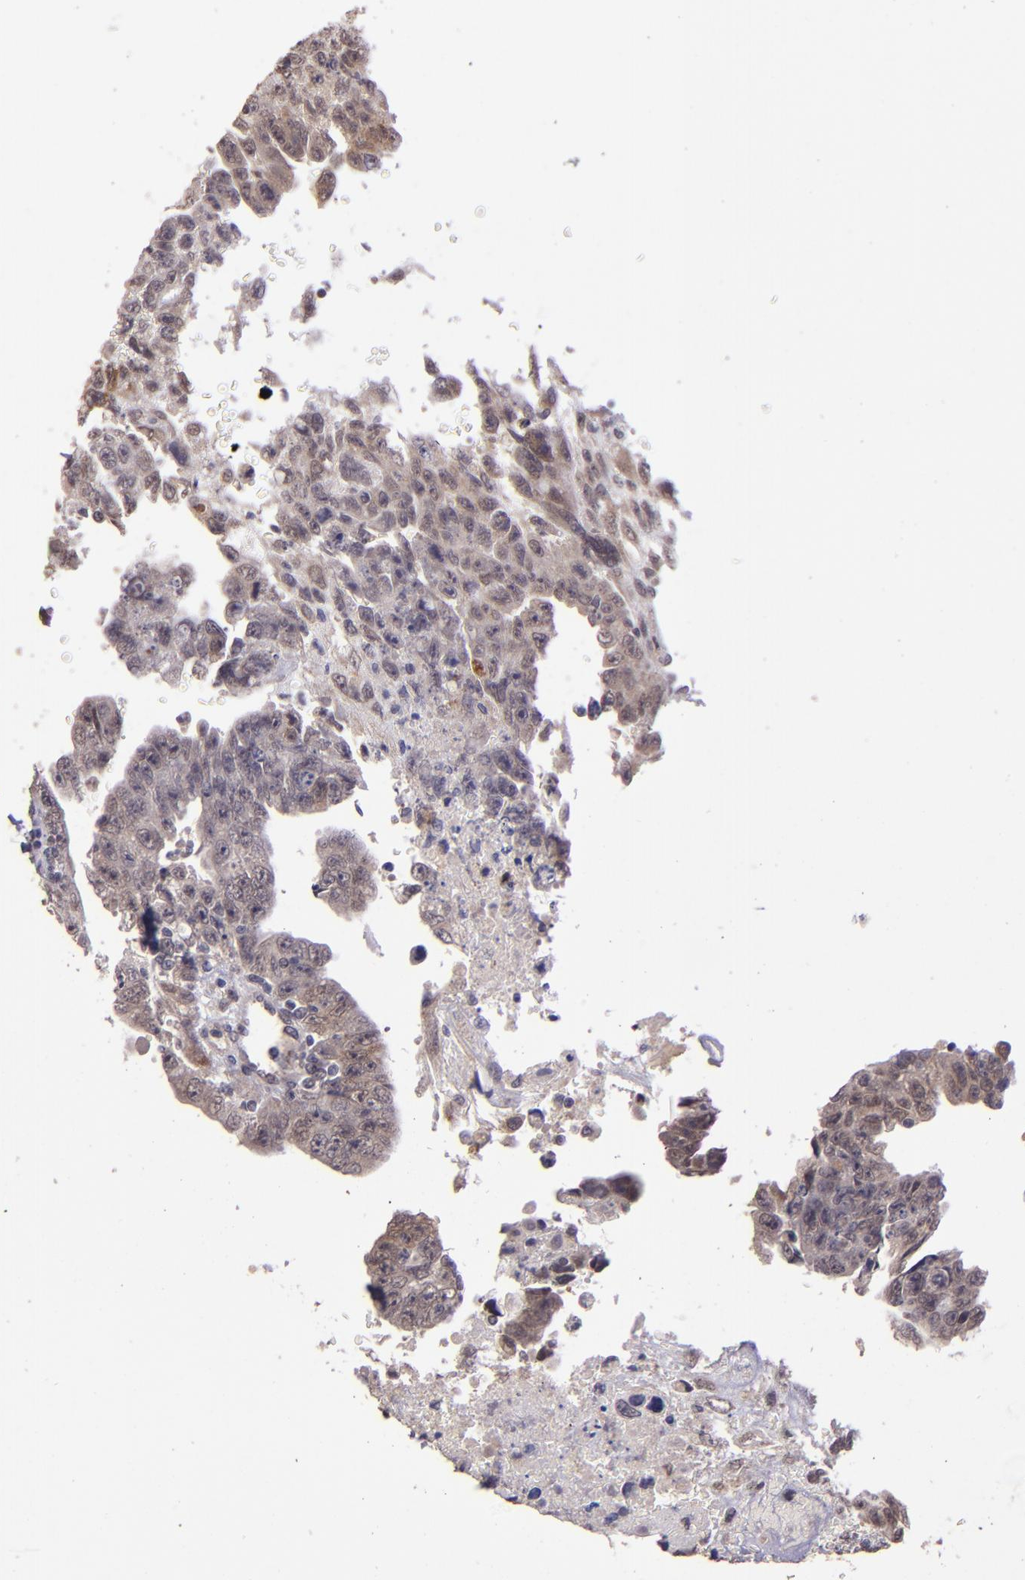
{"staining": {"intensity": "weak", "quantity": "<25%", "location": "cytoplasmic/membranous"}, "tissue": "testis cancer", "cell_type": "Tumor cells", "image_type": "cancer", "snomed": [{"axis": "morphology", "description": "Carcinoma, Embryonal, NOS"}, {"axis": "topography", "description": "Testis"}], "caption": "A micrograph of human testis cancer is negative for staining in tumor cells.", "gene": "TAF7L", "patient": {"sex": "male", "age": 28}}